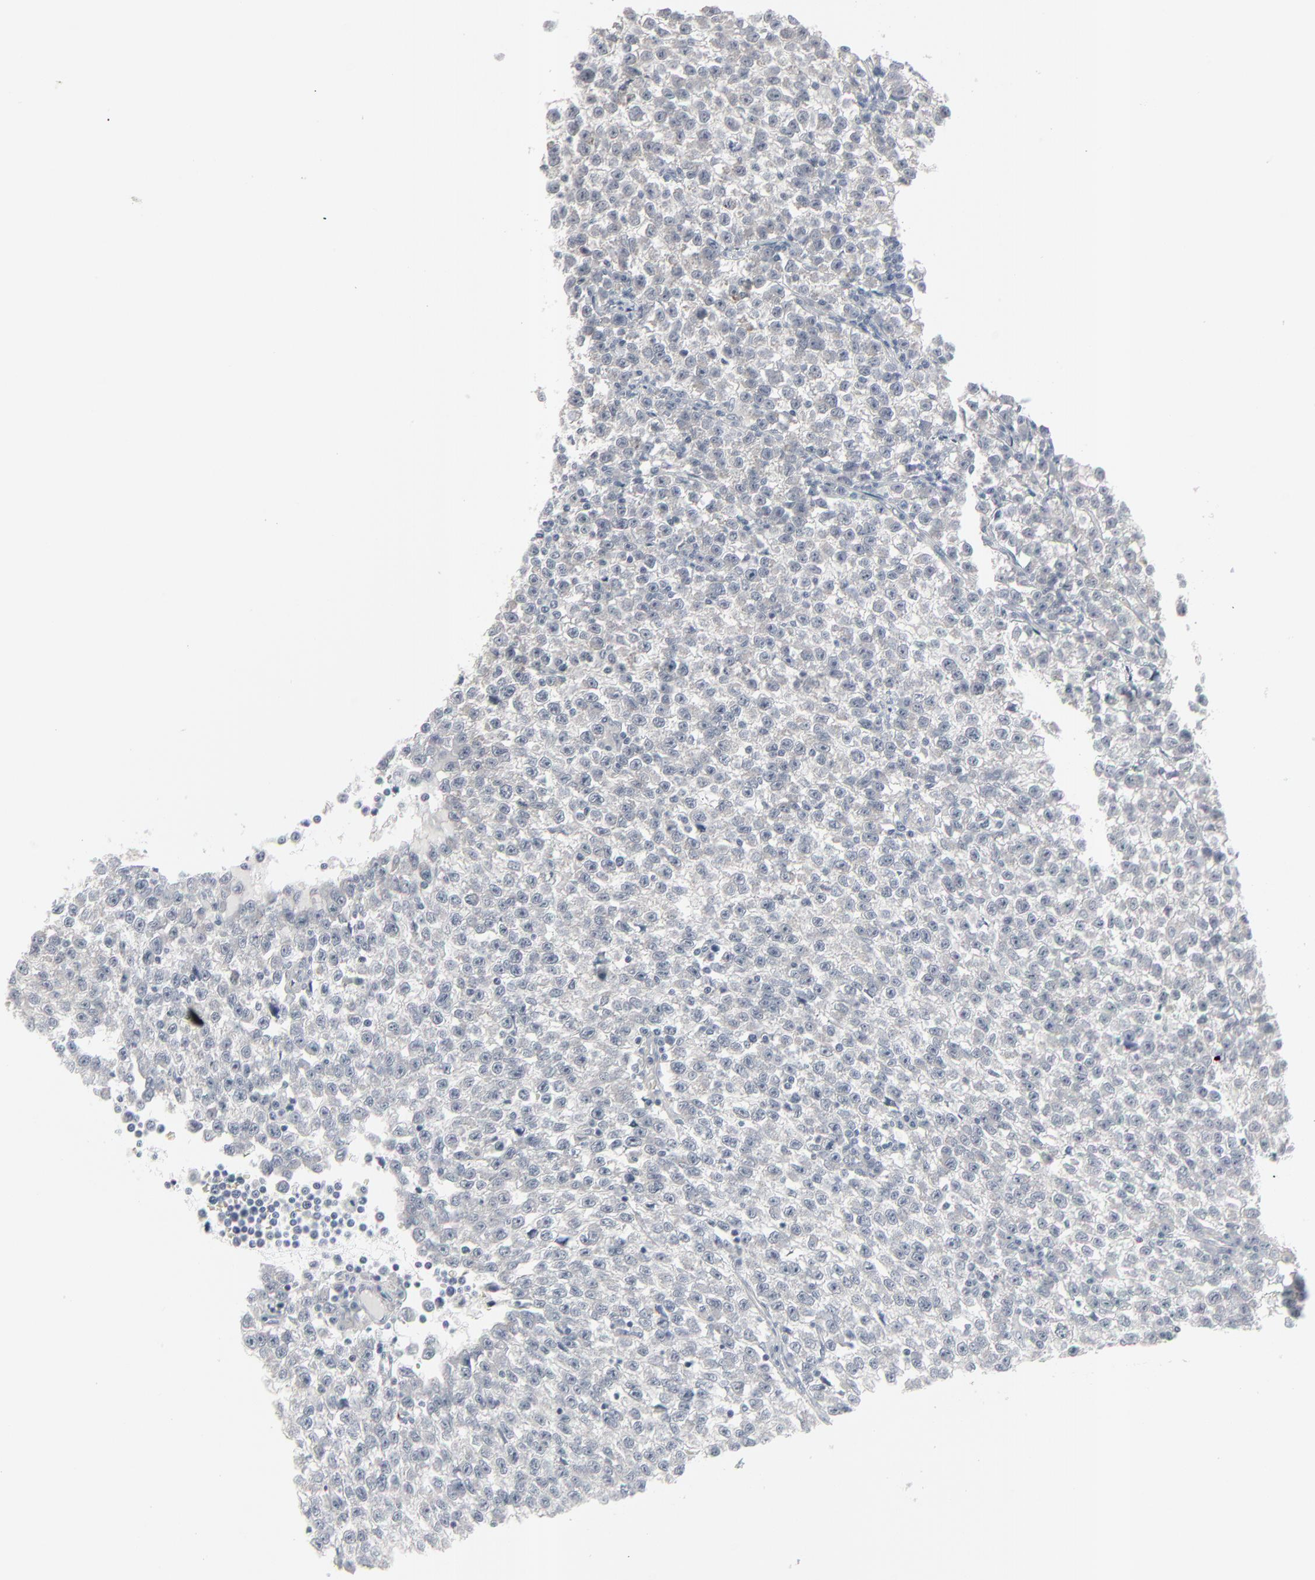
{"staining": {"intensity": "negative", "quantity": "none", "location": "none"}, "tissue": "testis cancer", "cell_type": "Tumor cells", "image_type": "cancer", "snomed": [{"axis": "morphology", "description": "Seminoma, NOS"}, {"axis": "topography", "description": "Testis"}], "caption": "Tumor cells show no significant expression in testis cancer (seminoma).", "gene": "NEUROD1", "patient": {"sex": "male", "age": 35}}